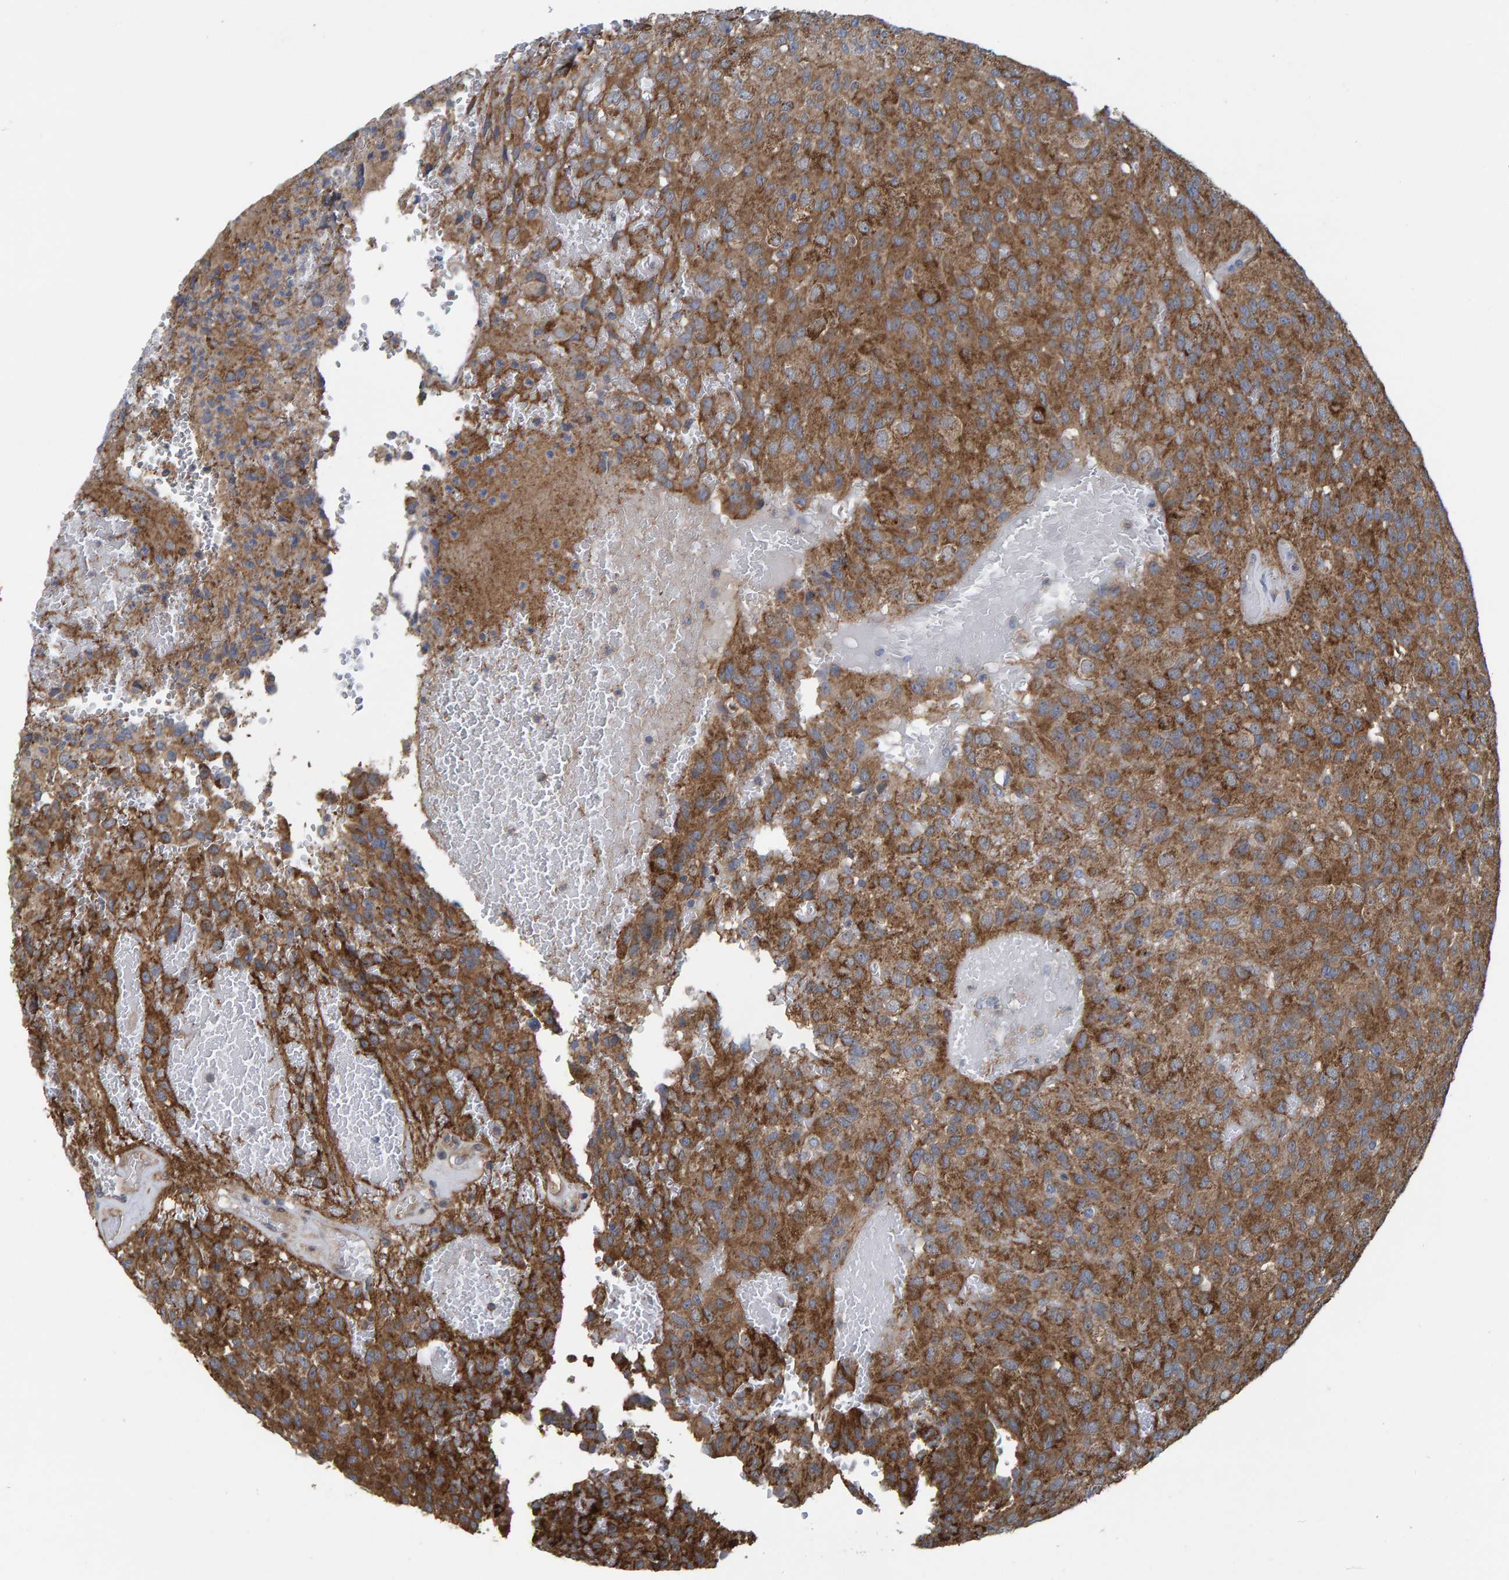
{"staining": {"intensity": "moderate", "quantity": ">75%", "location": "cytoplasmic/membranous"}, "tissue": "glioma", "cell_type": "Tumor cells", "image_type": "cancer", "snomed": [{"axis": "morphology", "description": "Glioma, malignant, High grade"}, {"axis": "topography", "description": "Brain"}], "caption": "Glioma stained with a protein marker demonstrates moderate staining in tumor cells.", "gene": "LRSAM1", "patient": {"sex": "male", "age": 32}}